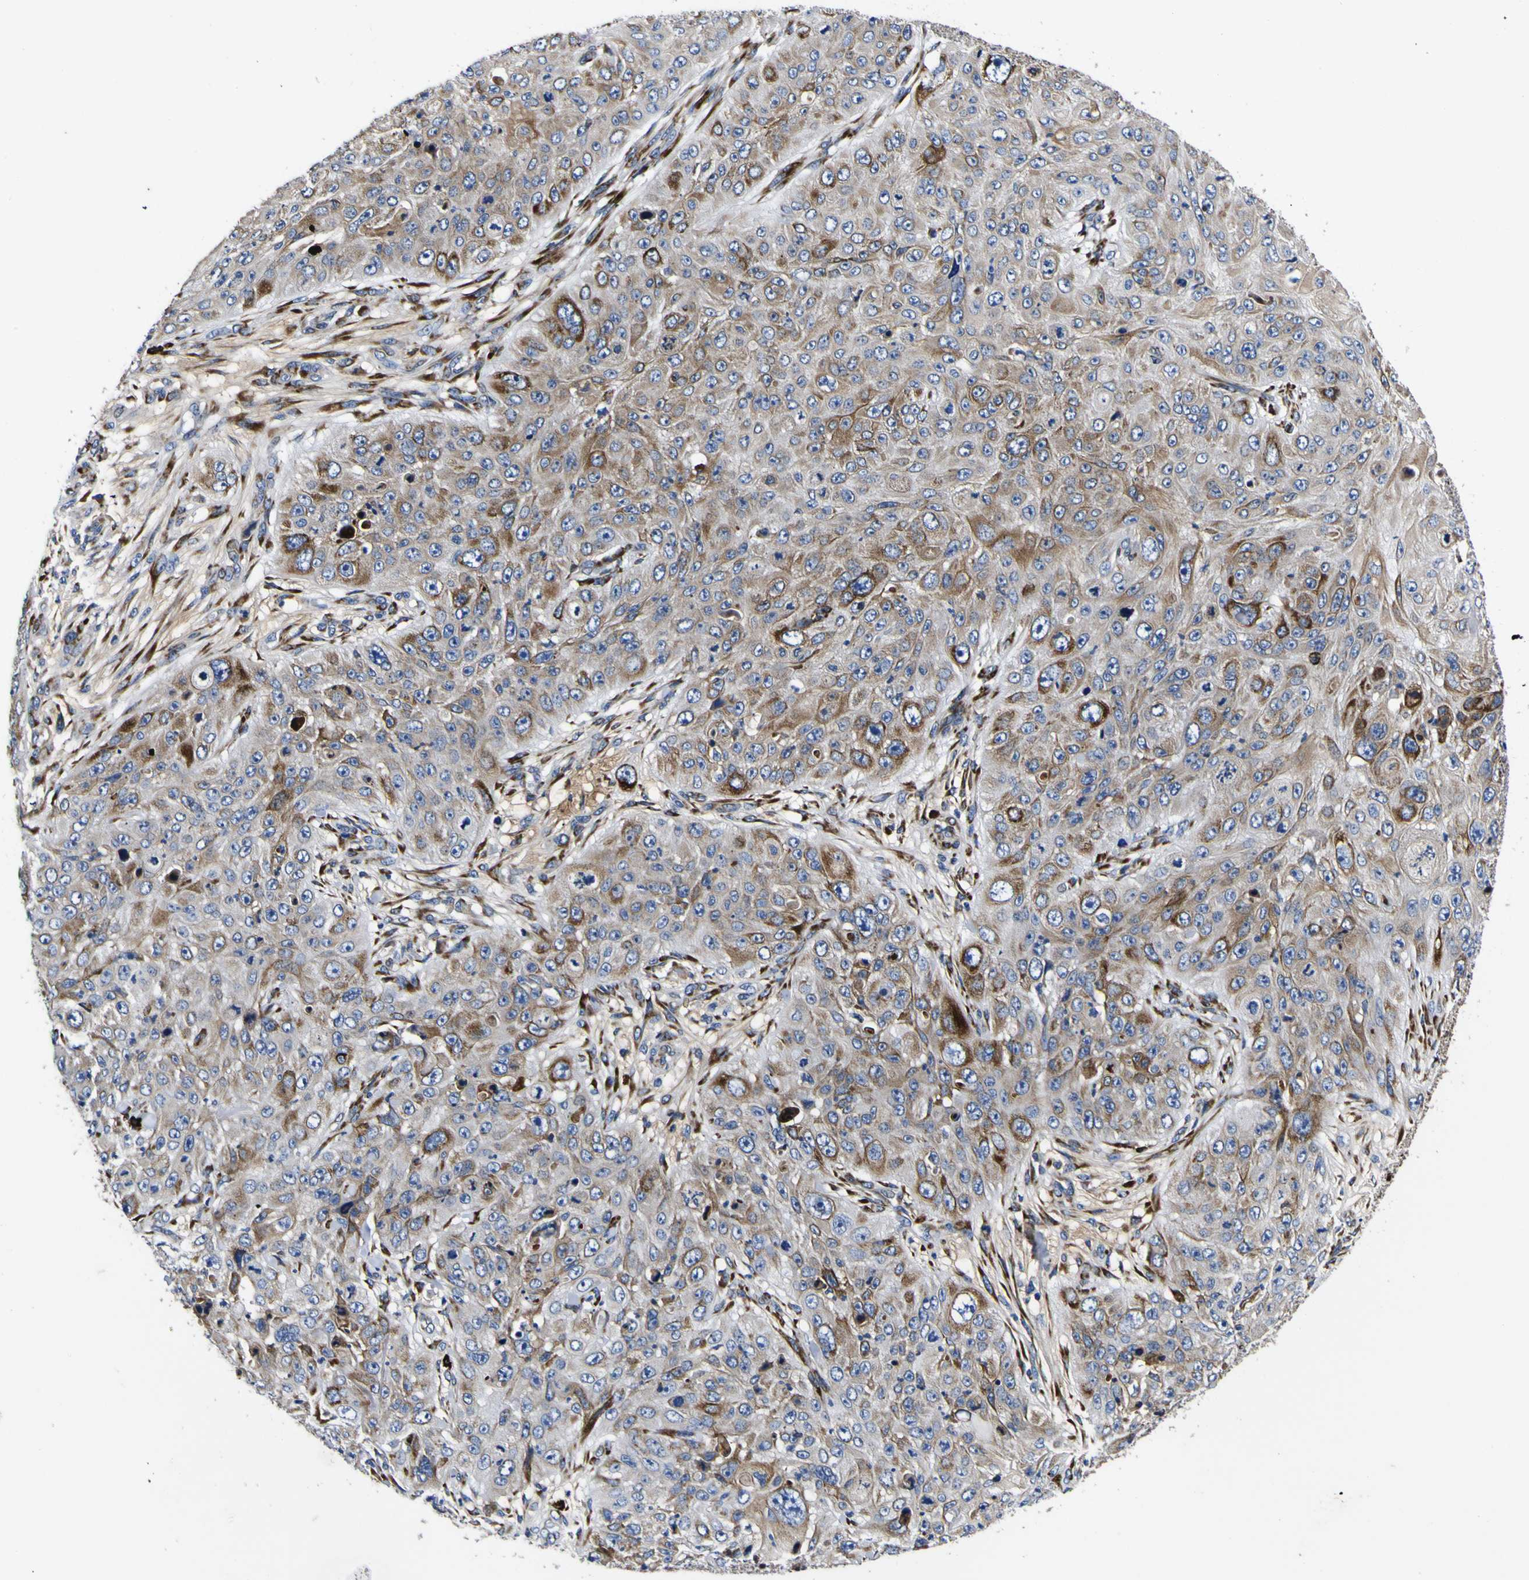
{"staining": {"intensity": "moderate", "quantity": "25%-75%", "location": "cytoplasmic/membranous"}, "tissue": "skin cancer", "cell_type": "Tumor cells", "image_type": "cancer", "snomed": [{"axis": "morphology", "description": "Squamous cell carcinoma, NOS"}, {"axis": "topography", "description": "Skin"}], "caption": "Immunohistochemistry (IHC) of human skin cancer (squamous cell carcinoma) exhibits medium levels of moderate cytoplasmic/membranous expression in approximately 25%-75% of tumor cells.", "gene": "SCD", "patient": {"sex": "female", "age": 80}}